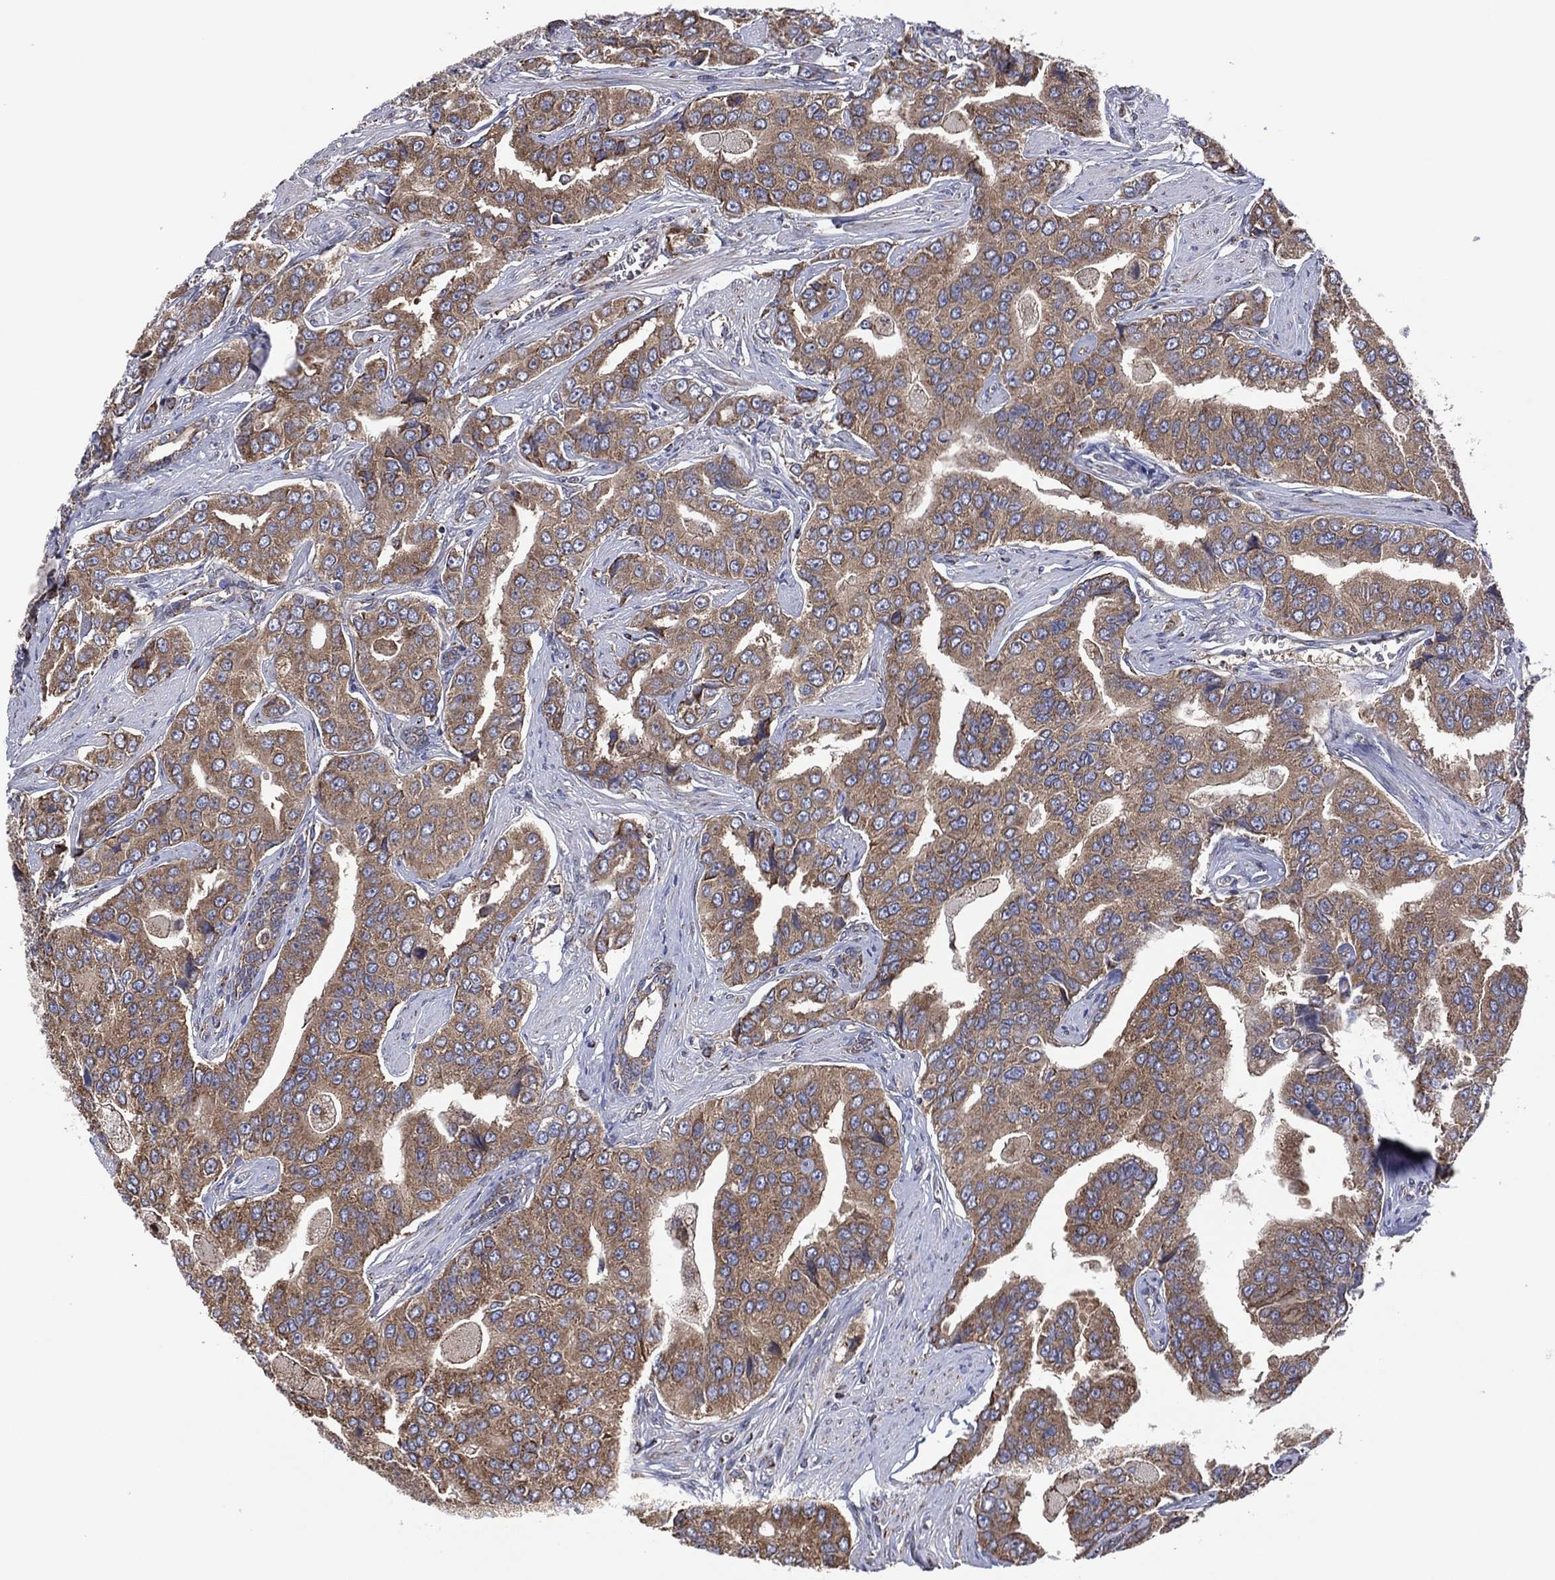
{"staining": {"intensity": "weak", "quantity": "25%-75%", "location": "cytoplasmic/membranous"}, "tissue": "prostate cancer", "cell_type": "Tumor cells", "image_type": "cancer", "snomed": [{"axis": "morphology", "description": "Adenocarcinoma, NOS"}, {"axis": "topography", "description": "Prostate and seminal vesicle, NOS"}, {"axis": "topography", "description": "Prostate"}], "caption": "There is low levels of weak cytoplasmic/membranous positivity in tumor cells of adenocarcinoma (prostate), as demonstrated by immunohistochemical staining (brown color).", "gene": "PIDD1", "patient": {"sex": "male", "age": 69}}